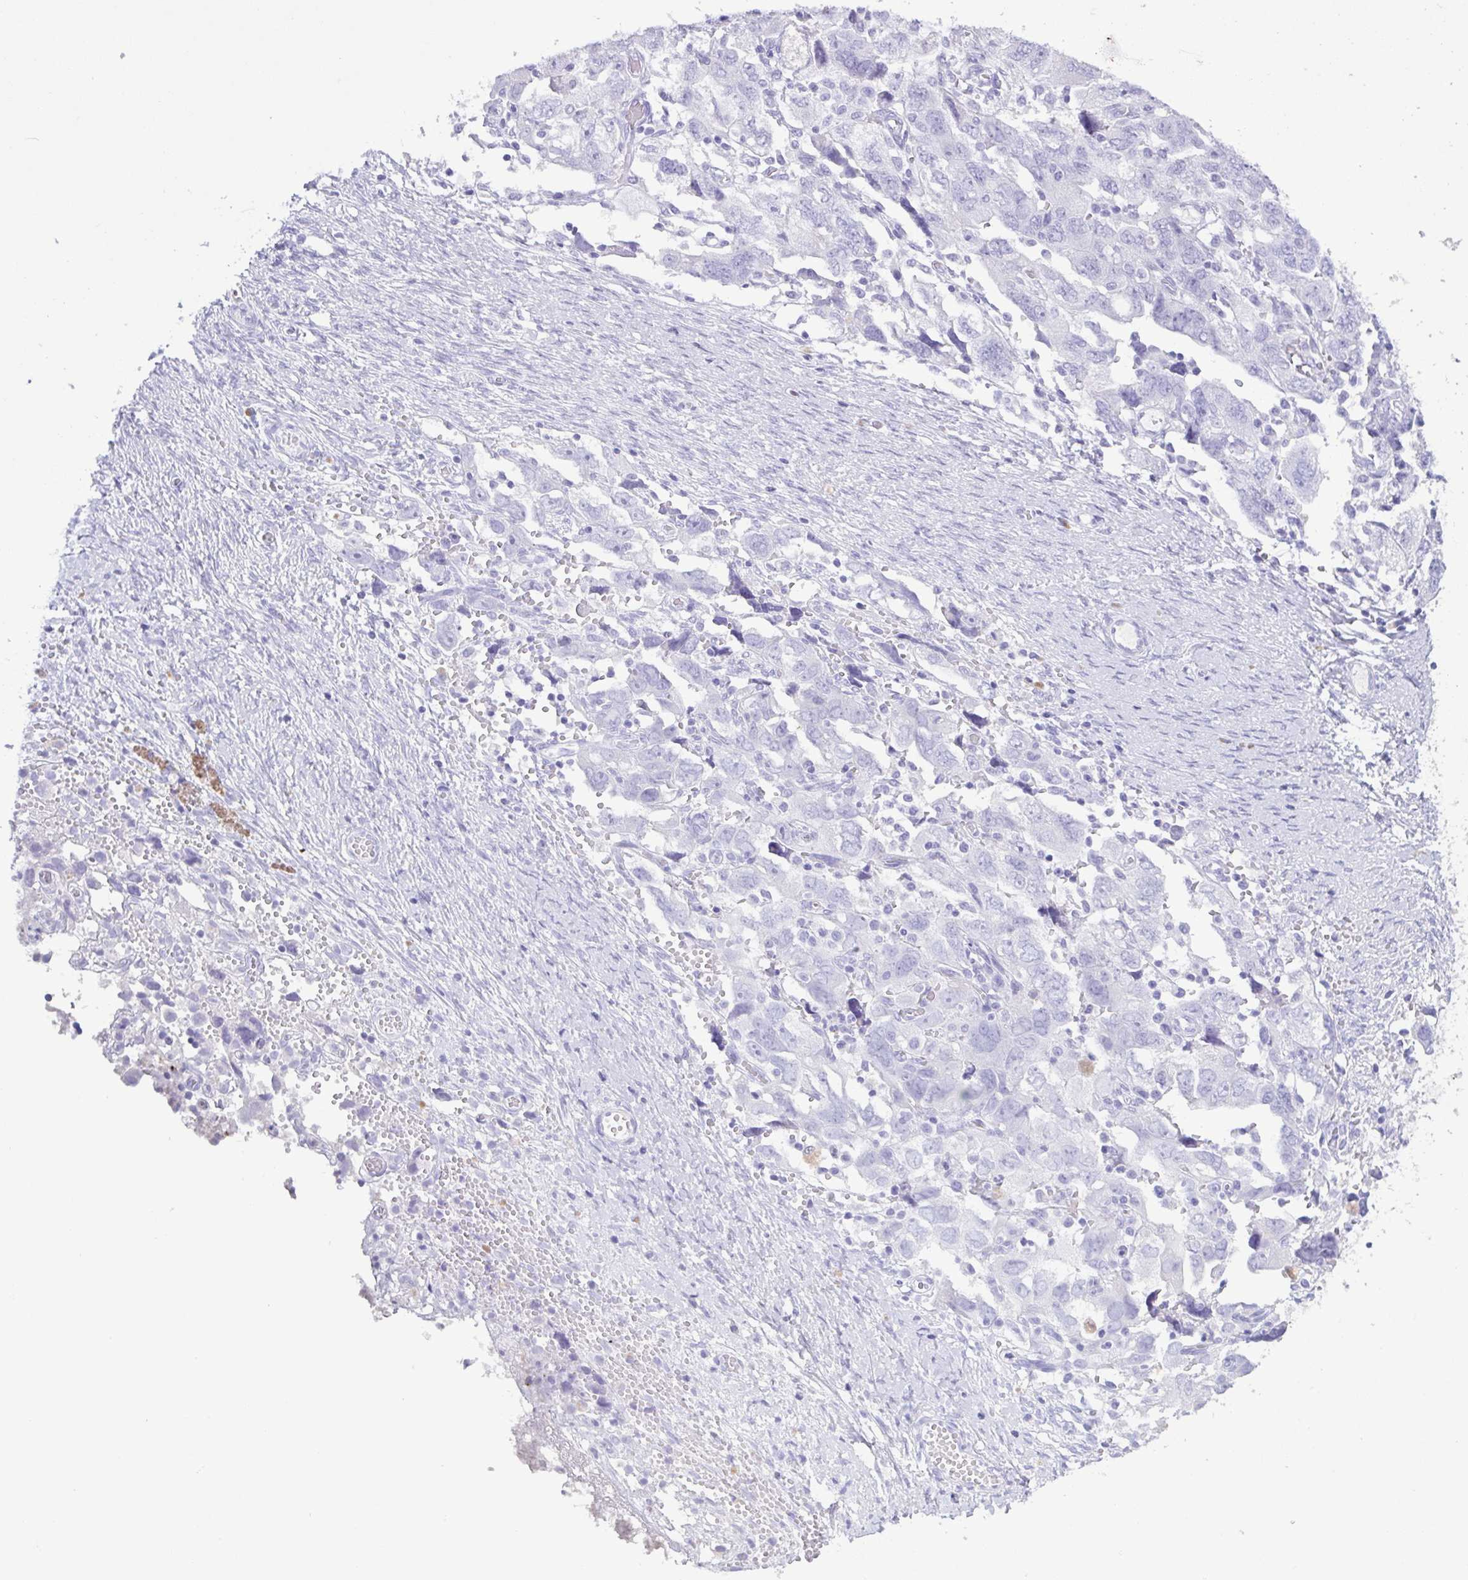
{"staining": {"intensity": "negative", "quantity": "none", "location": "none"}, "tissue": "ovarian cancer", "cell_type": "Tumor cells", "image_type": "cancer", "snomed": [{"axis": "morphology", "description": "Carcinoma, NOS"}, {"axis": "morphology", "description": "Cystadenocarcinoma, serous, NOS"}, {"axis": "topography", "description": "Ovary"}], "caption": "Ovarian cancer (carcinoma) was stained to show a protein in brown. There is no significant expression in tumor cells.", "gene": "LTF", "patient": {"sex": "female", "age": 69}}